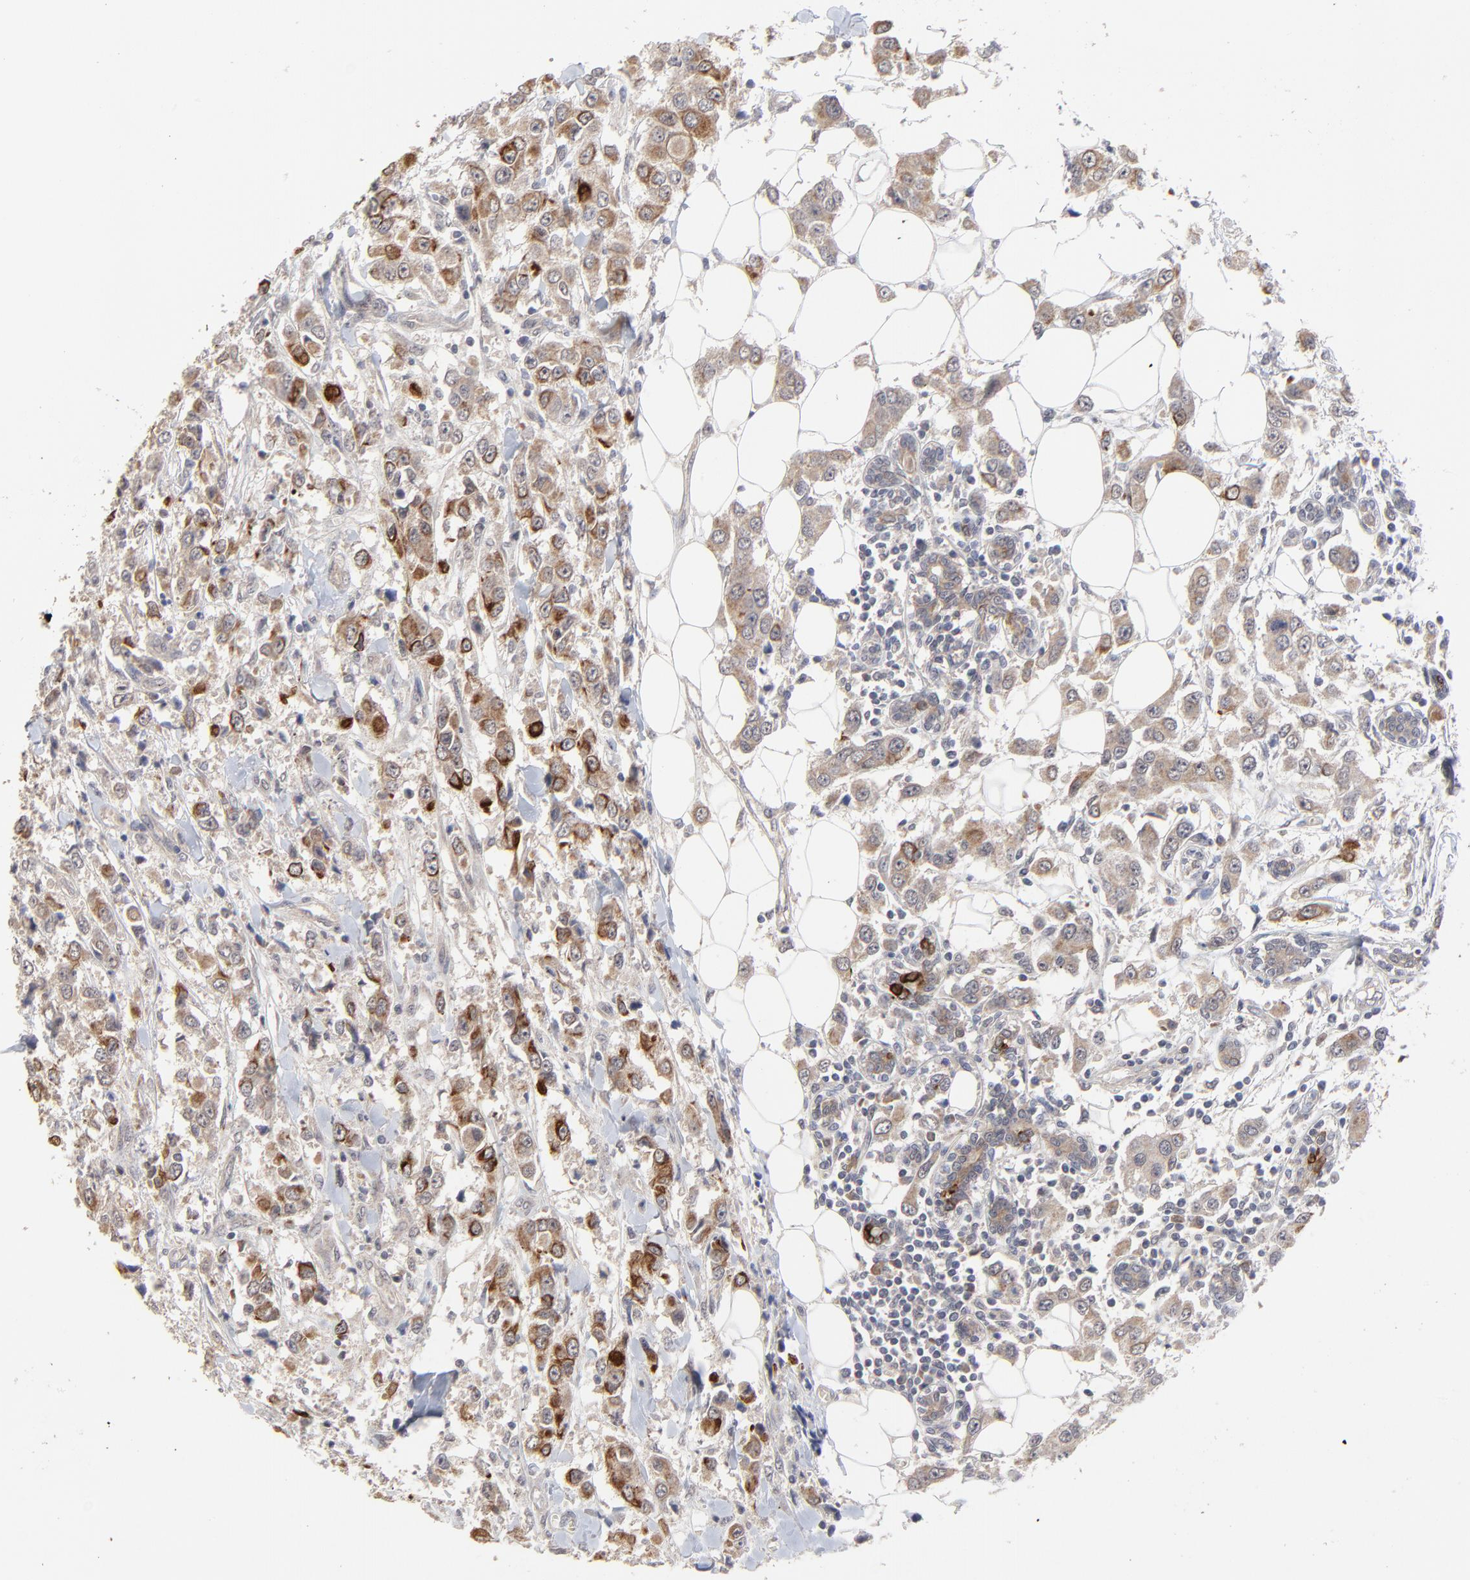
{"staining": {"intensity": "strong", "quantity": "<25%", "location": "cytoplasmic/membranous"}, "tissue": "breast cancer", "cell_type": "Tumor cells", "image_type": "cancer", "snomed": [{"axis": "morphology", "description": "Duct carcinoma"}, {"axis": "topography", "description": "Breast"}], "caption": "DAB (3,3'-diaminobenzidine) immunohistochemical staining of infiltrating ductal carcinoma (breast) displays strong cytoplasmic/membranous protein expression in about <25% of tumor cells.", "gene": "FAM199X", "patient": {"sex": "female", "age": 58}}